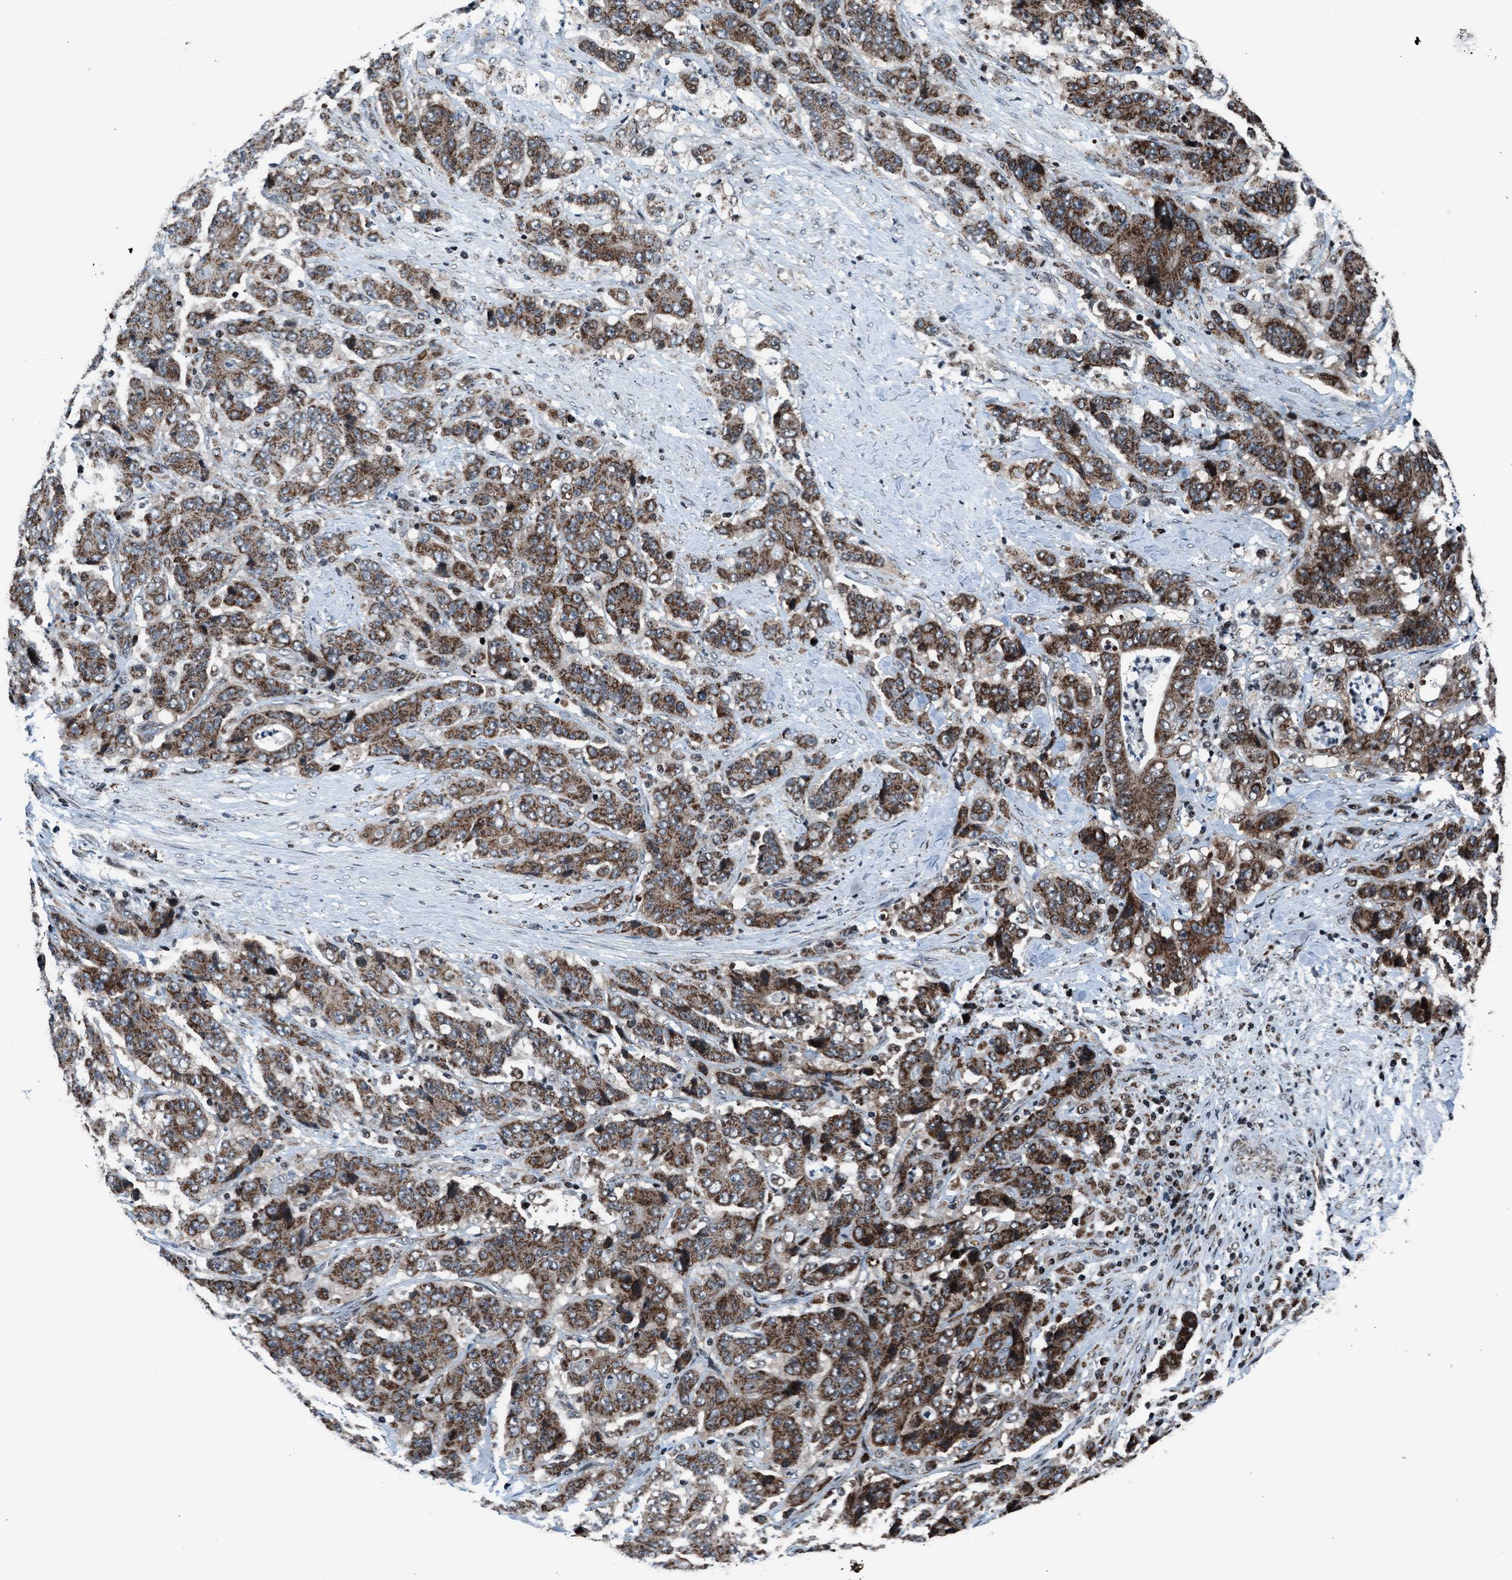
{"staining": {"intensity": "moderate", "quantity": ">75%", "location": "cytoplasmic/membranous"}, "tissue": "stomach cancer", "cell_type": "Tumor cells", "image_type": "cancer", "snomed": [{"axis": "morphology", "description": "Adenocarcinoma, NOS"}, {"axis": "topography", "description": "Stomach"}], "caption": "Immunohistochemistry (IHC) image of neoplastic tissue: human stomach cancer stained using IHC shows medium levels of moderate protein expression localized specifically in the cytoplasmic/membranous of tumor cells, appearing as a cytoplasmic/membranous brown color.", "gene": "MORC3", "patient": {"sex": "female", "age": 73}}